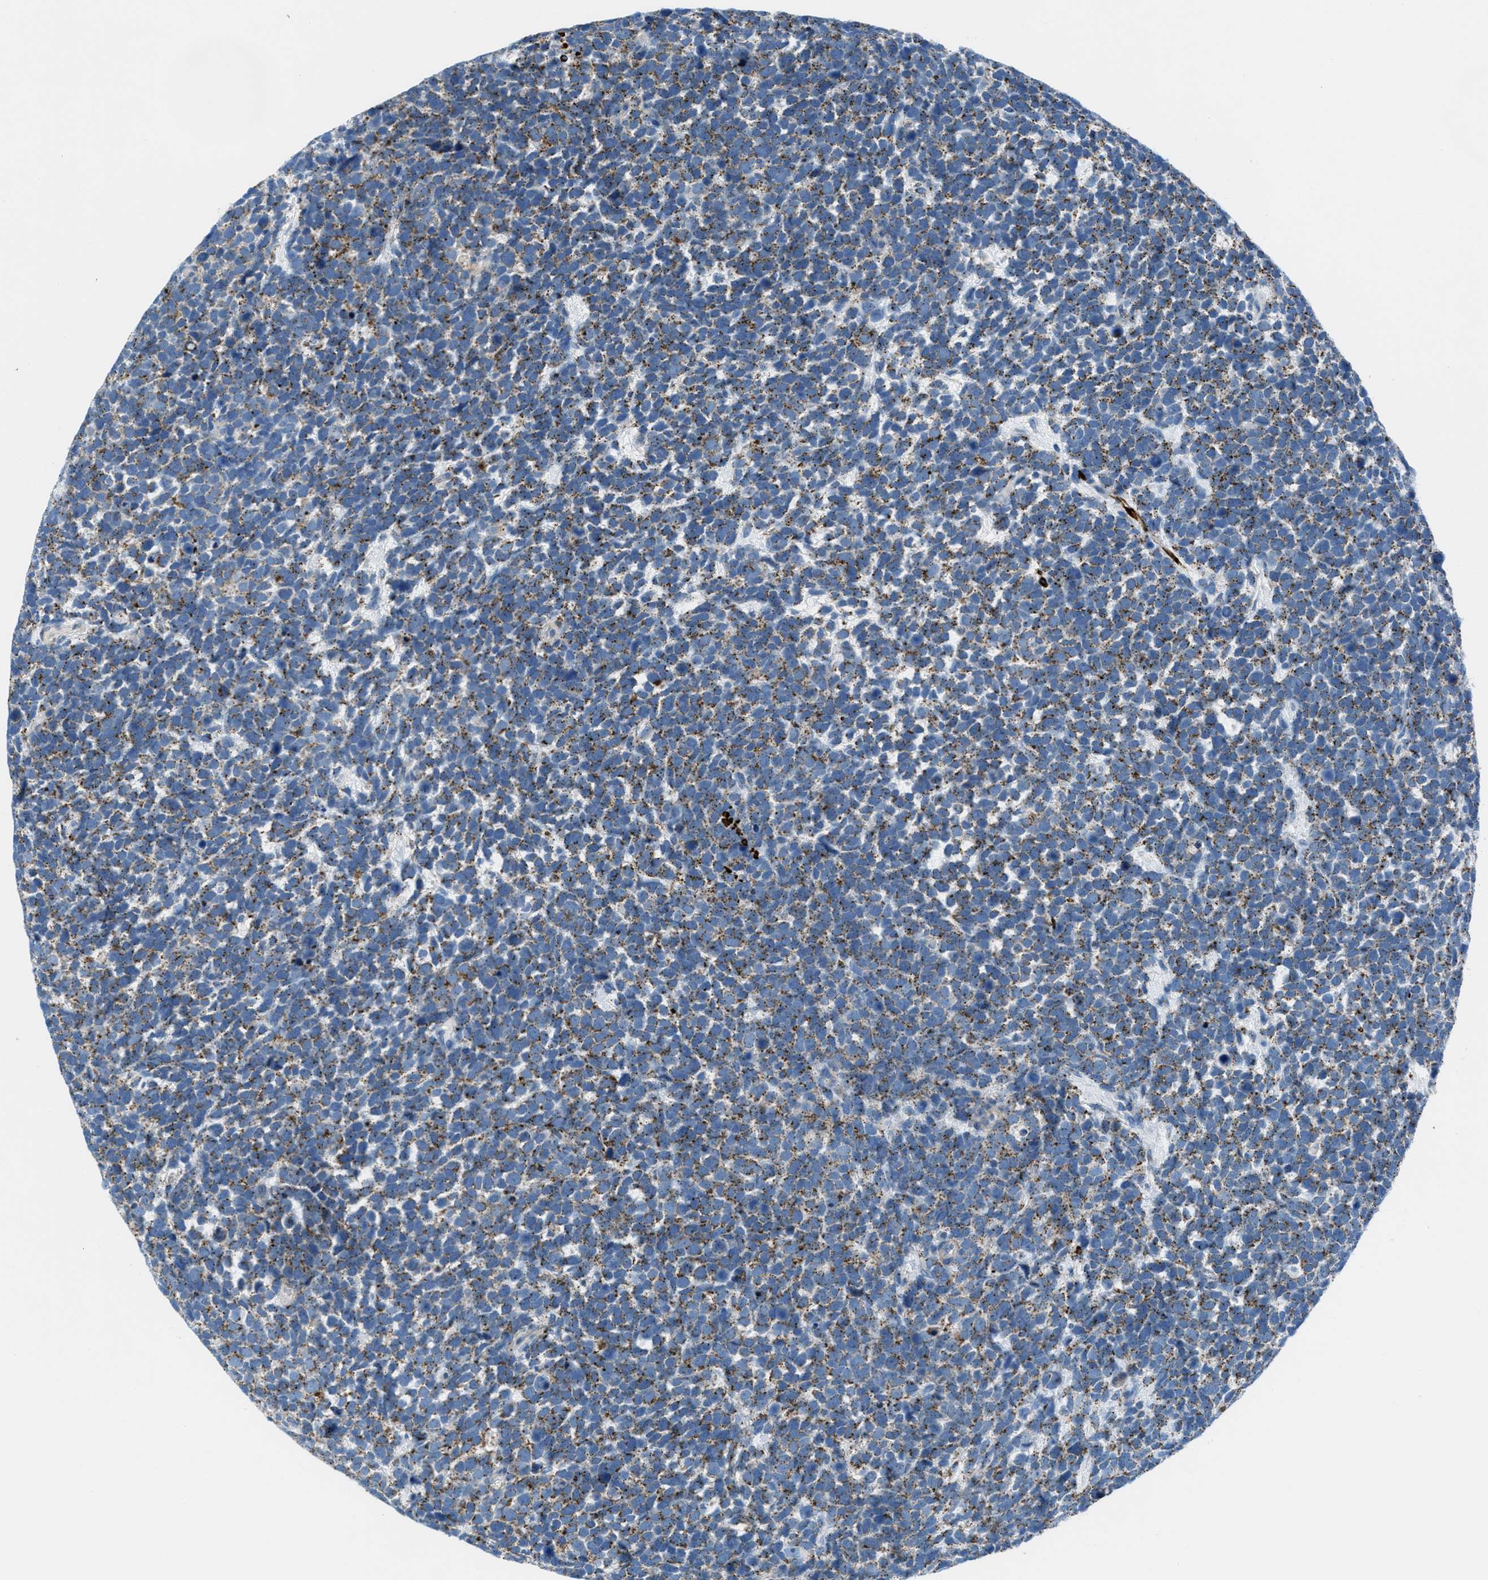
{"staining": {"intensity": "moderate", "quantity": ">75%", "location": "cytoplasmic/membranous"}, "tissue": "urothelial cancer", "cell_type": "Tumor cells", "image_type": "cancer", "snomed": [{"axis": "morphology", "description": "Urothelial carcinoma, High grade"}, {"axis": "topography", "description": "Urinary bladder"}], "caption": "Human urothelial cancer stained with a protein marker shows moderate staining in tumor cells.", "gene": "MFSD13A", "patient": {"sex": "female", "age": 82}}